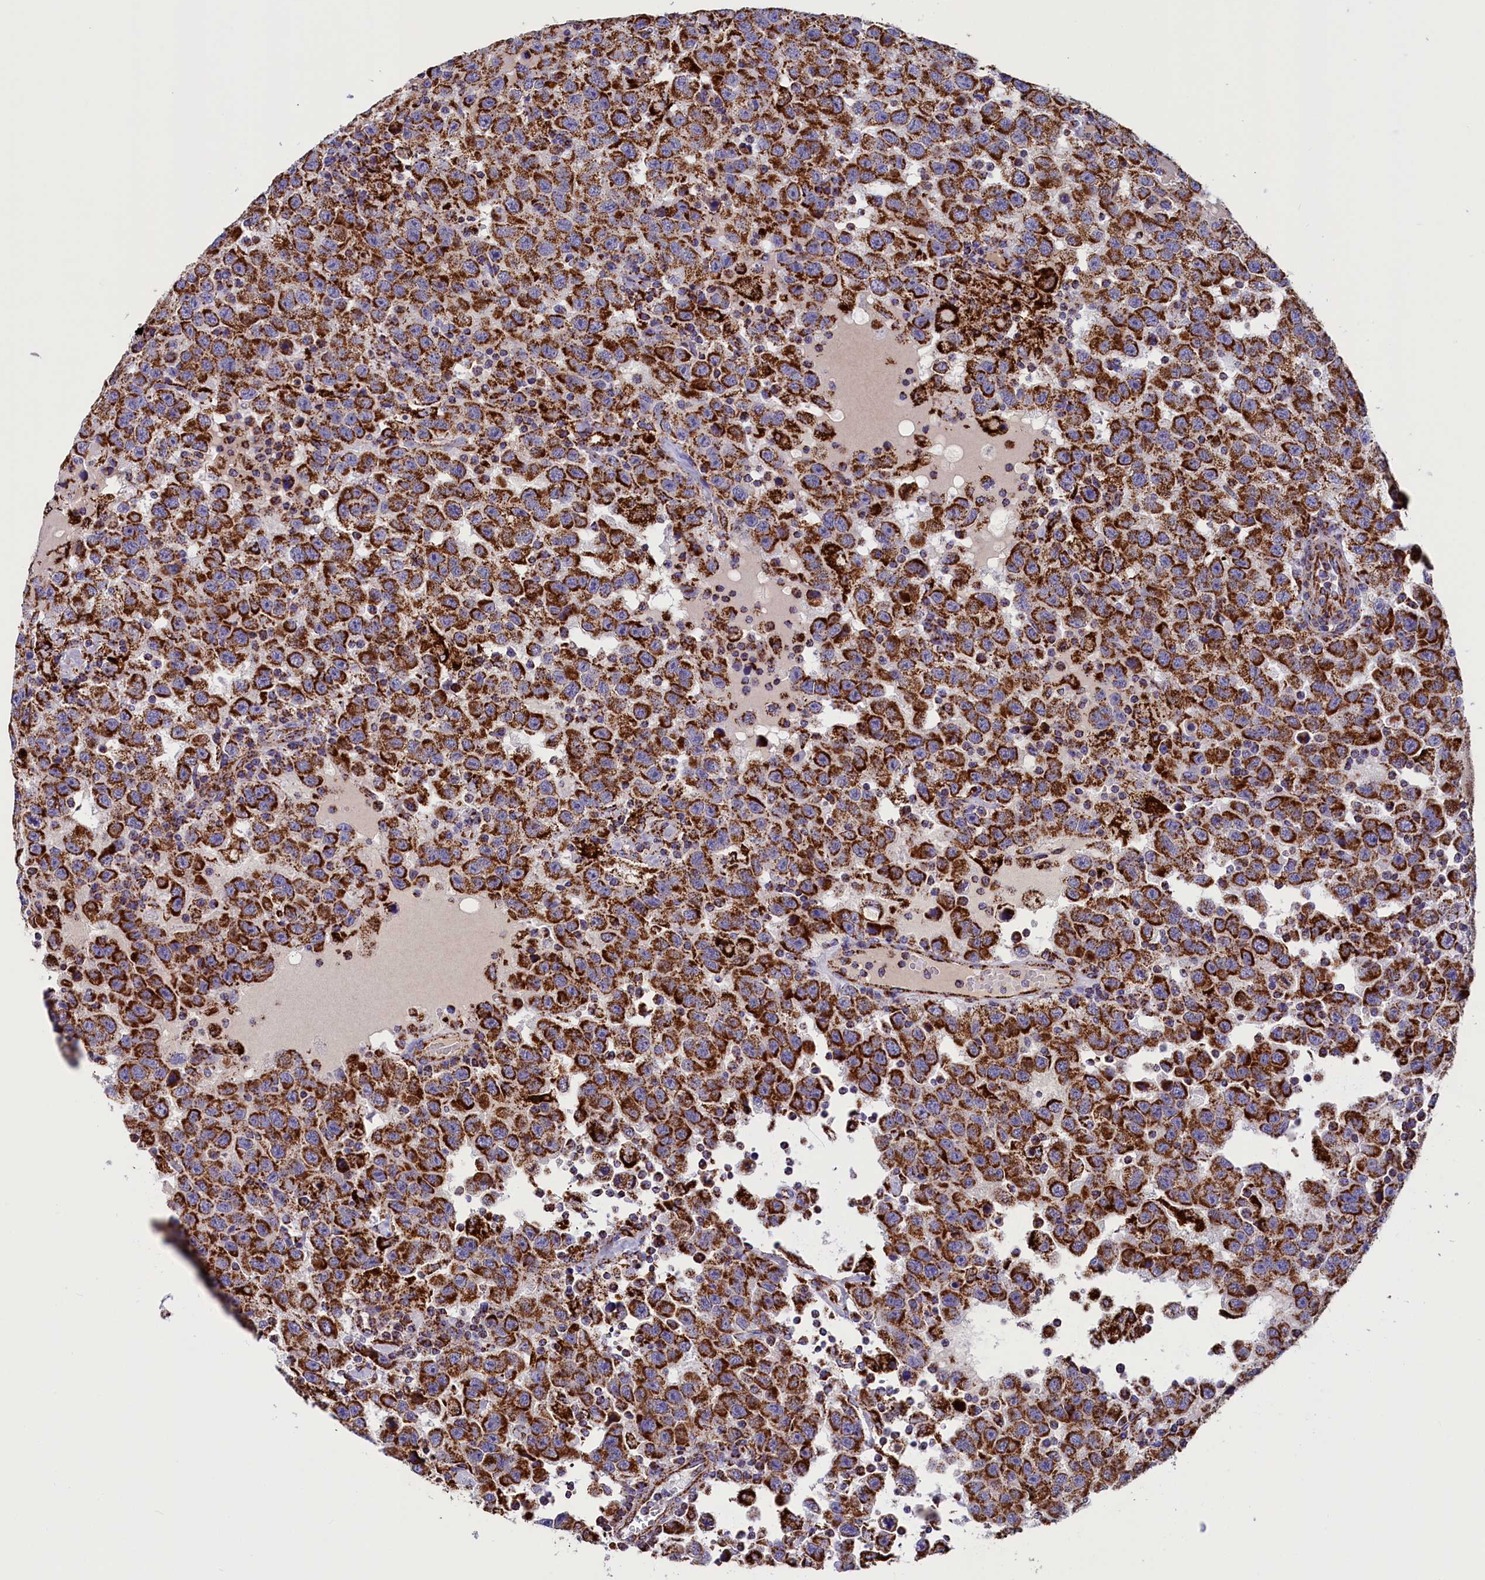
{"staining": {"intensity": "strong", "quantity": ">75%", "location": "cytoplasmic/membranous"}, "tissue": "testis cancer", "cell_type": "Tumor cells", "image_type": "cancer", "snomed": [{"axis": "morphology", "description": "Seminoma, NOS"}, {"axis": "topography", "description": "Testis"}], "caption": "Testis cancer (seminoma) tissue reveals strong cytoplasmic/membranous expression in about >75% of tumor cells, visualized by immunohistochemistry. The protein of interest is shown in brown color, while the nuclei are stained blue.", "gene": "SLC39A3", "patient": {"sex": "male", "age": 41}}